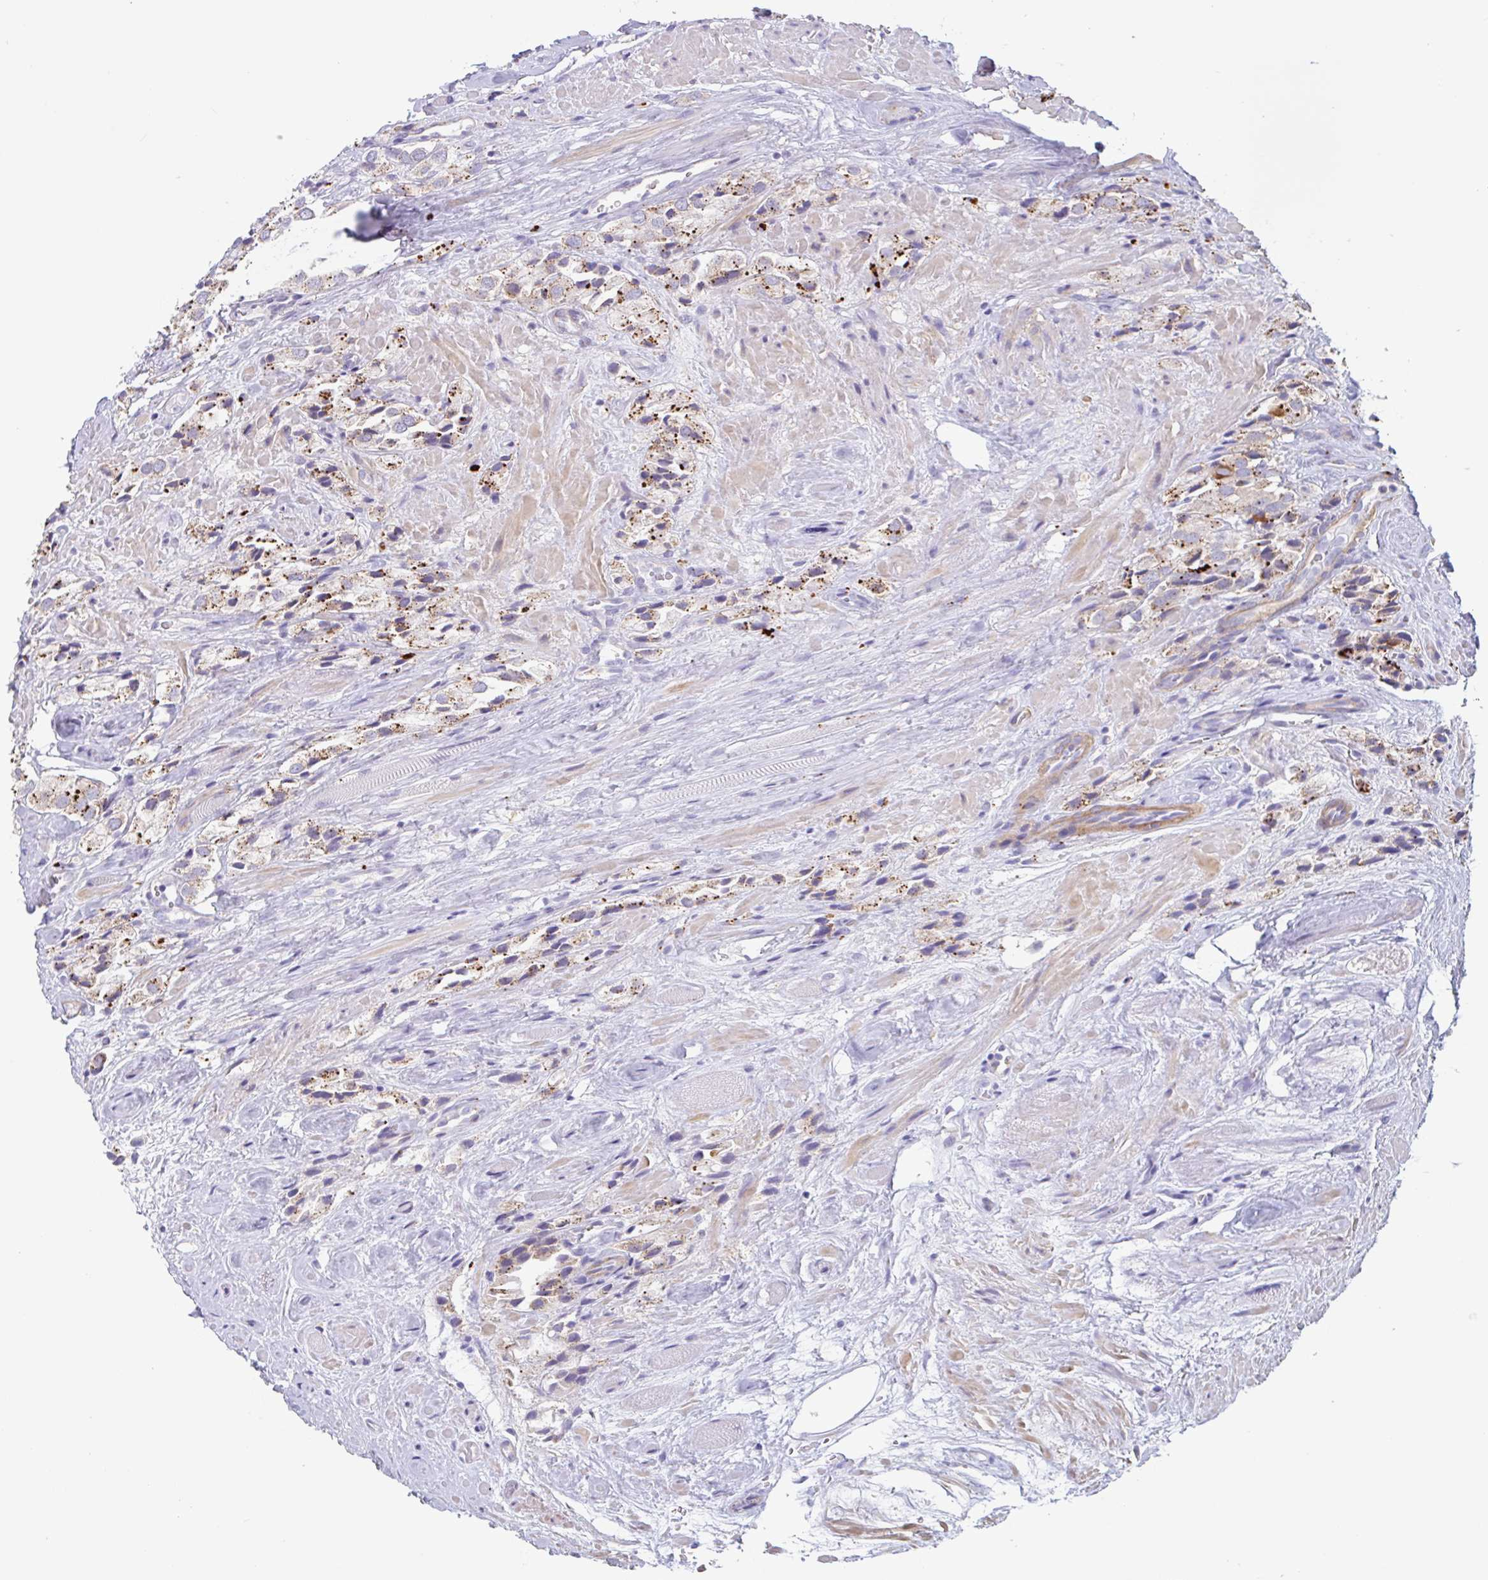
{"staining": {"intensity": "moderate", "quantity": "25%-75%", "location": "cytoplasmic/membranous"}, "tissue": "prostate cancer", "cell_type": "Tumor cells", "image_type": "cancer", "snomed": [{"axis": "morphology", "description": "Adenocarcinoma, High grade"}, {"axis": "topography", "description": "Prostate and seminal vesicle, NOS"}], "caption": "Moderate cytoplasmic/membranous staining is identified in about 25%-75% of tumor cells in prostate high-grade adenocarcinoma.", "gene": "LENG9", "patient": {"sex": "male", "age": 64}}